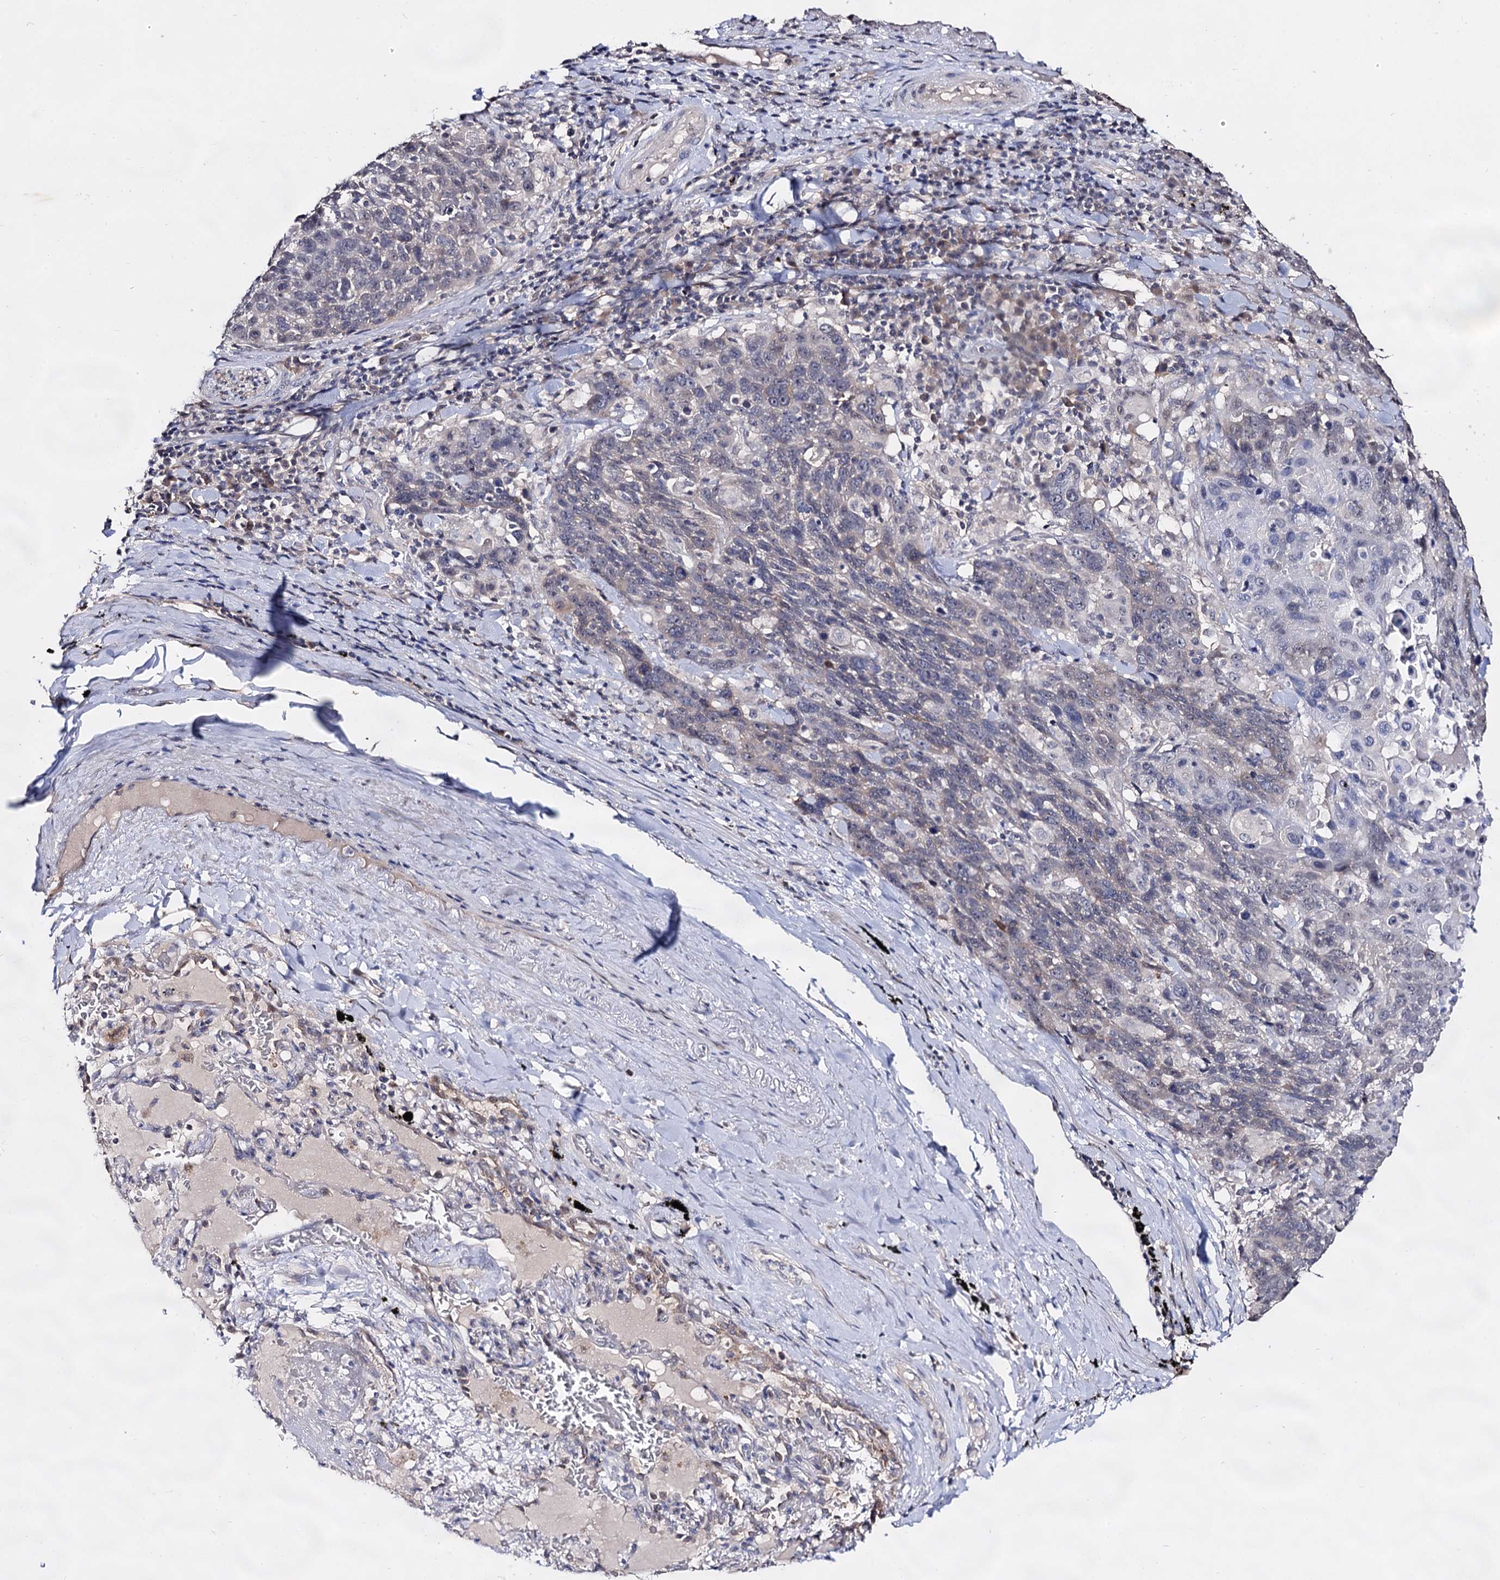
{"staining": {"intensity": "negative", "quantity": "none", "location": "none"}, "tissue": "lung cancer", "cell_type": "Tumor cells", "image_type": "cancer", "snomed": [{"axis": "morphology", "description": "Squamous cell carcinoma, NOS"}, {"axis": "topography", "description": "Lung"}], "caption": "The photomicrograph displays no staining of tumor cells in lung cancer.", "gene": "ARFIP2", "patient": {"sex": "male", "age": 66}}